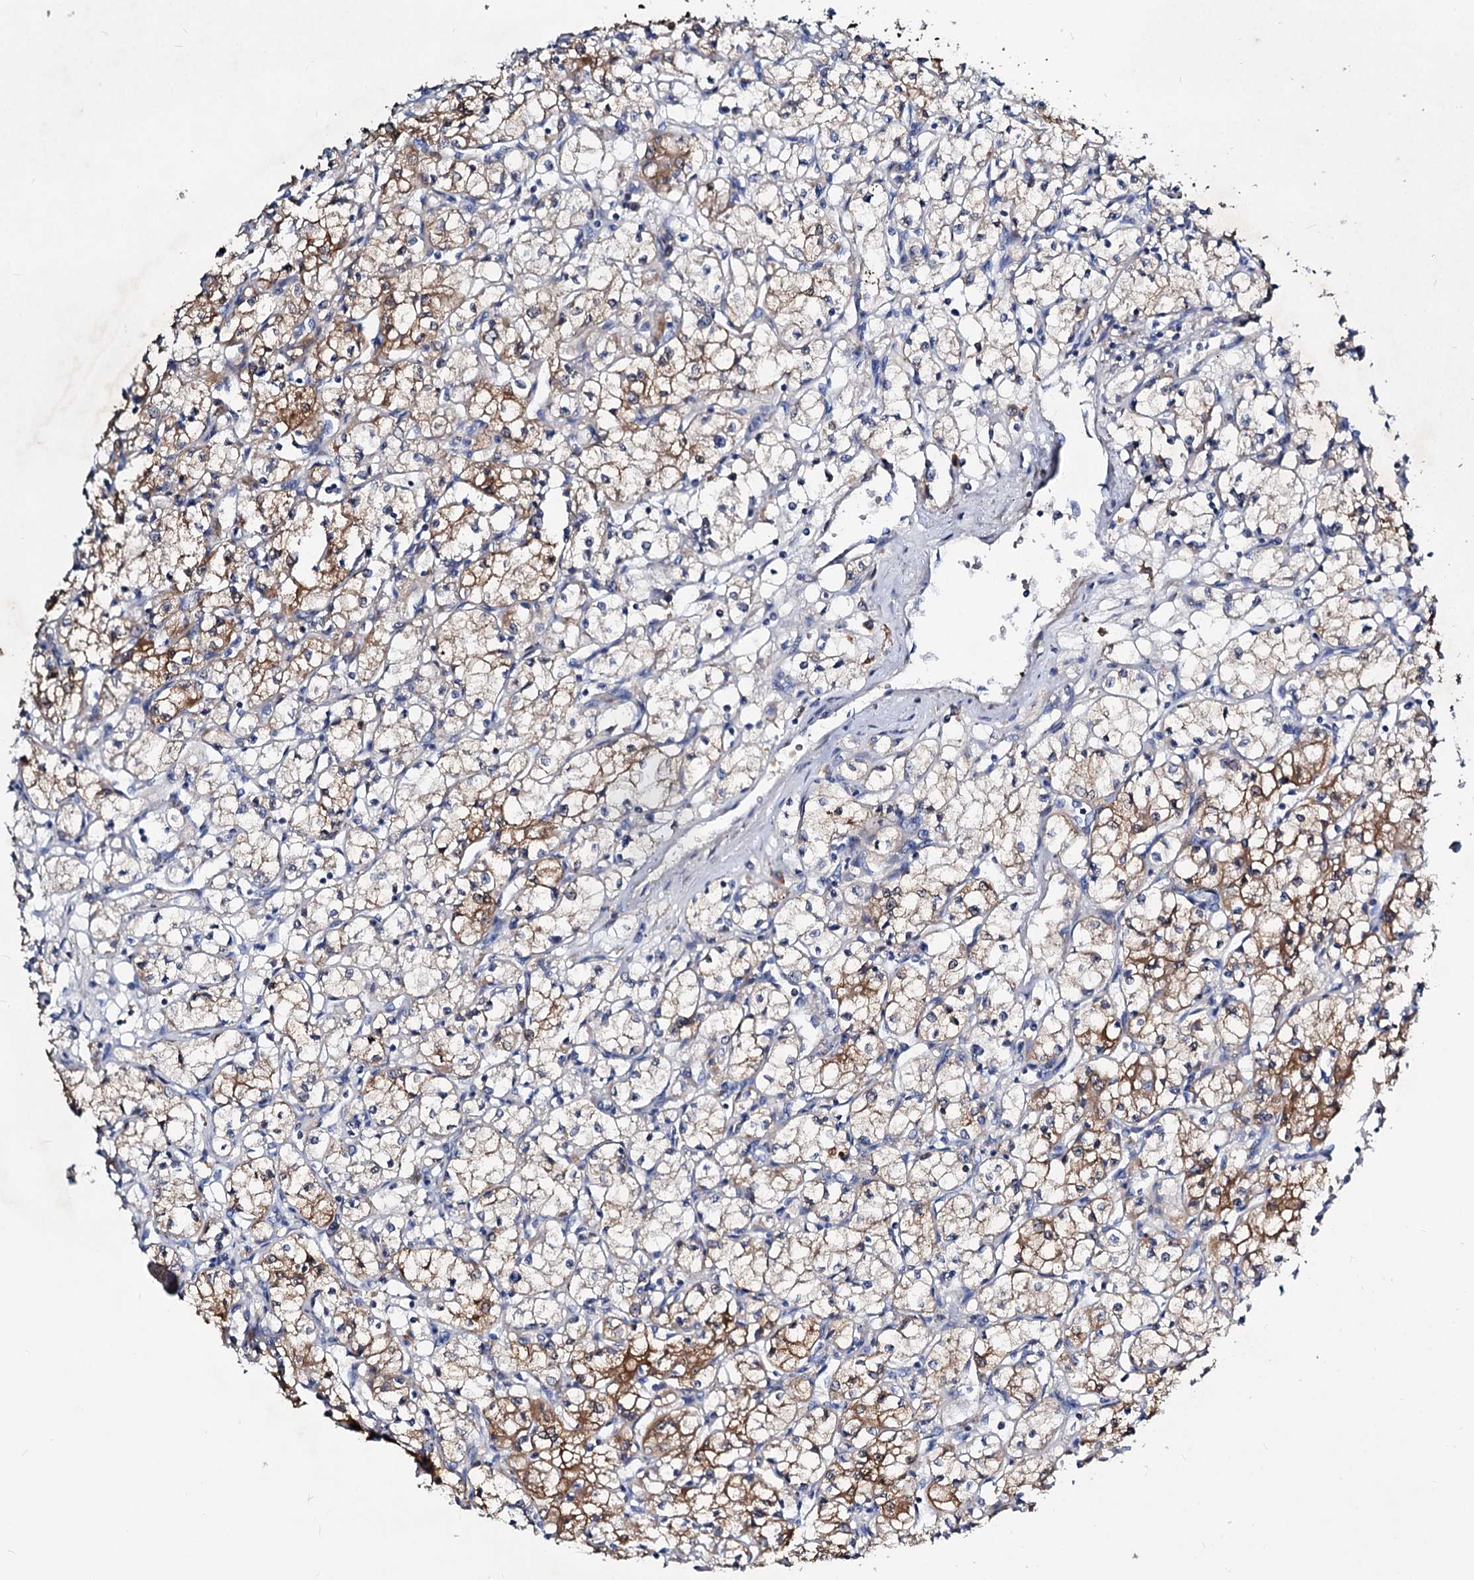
{"staining": {"intensity": "moderate", "quantity": "<25%", "location": "cytoplasmic/membranous"}, "tissue": "renal cancer", "cell_type": "Tumor cells", "image_type": "cancer", "snomed": [{"axis": "morphology", "description": "Adenocarcinoma, NOS"}, {"axis": "topography", "description": "Kidney"}], "caption": "About <25% of tumor cells in adenocarcinoma (renal) display moderate cytoplasmic/membranous protein positivity as visualized by brown immunohistochemical staining.", "gene": "ACY3", "patient": {"sex": "male", "age": 59}}